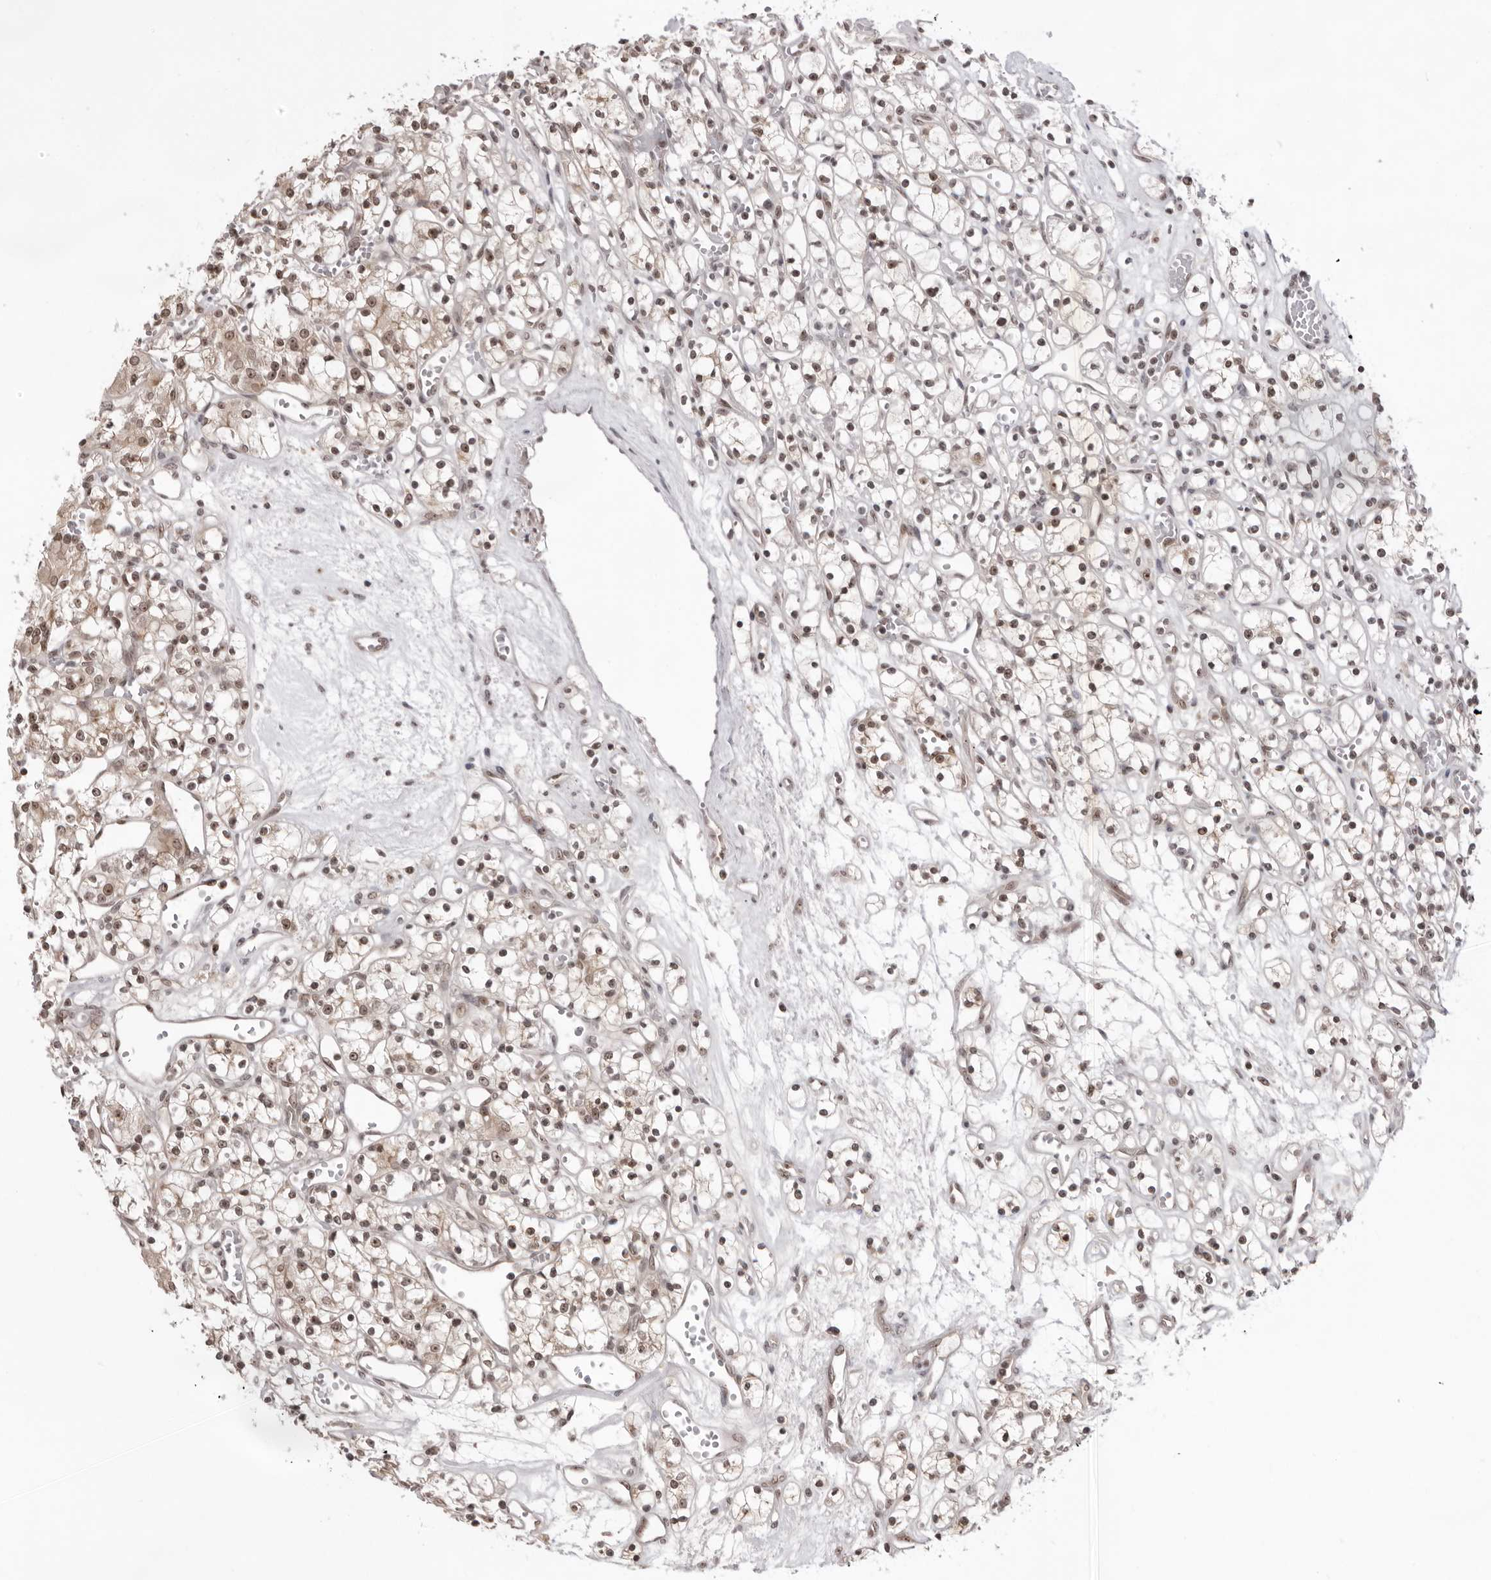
{"staining": {"intensity": "weak", "quantity": ">75%", "location": "cytoplasmic/membranous,nuclear"}, "tissue": "renal cancer", "cell_type": "Tumor cells", "image_type": "cancer", "snomed": [{"axis": "morphology", "description": "Adenocarcinoma, NOS"}, {"axis": "topography", "description": "Kidney"}], "caption": "Adenocarcinoma (renal) tissue displays weak cytoplasmic/membranous and nuclear expression in approximately >75% of tumor cells", "gene": "EXOSC10", "patient": {"sex": "female", "age": 59}}